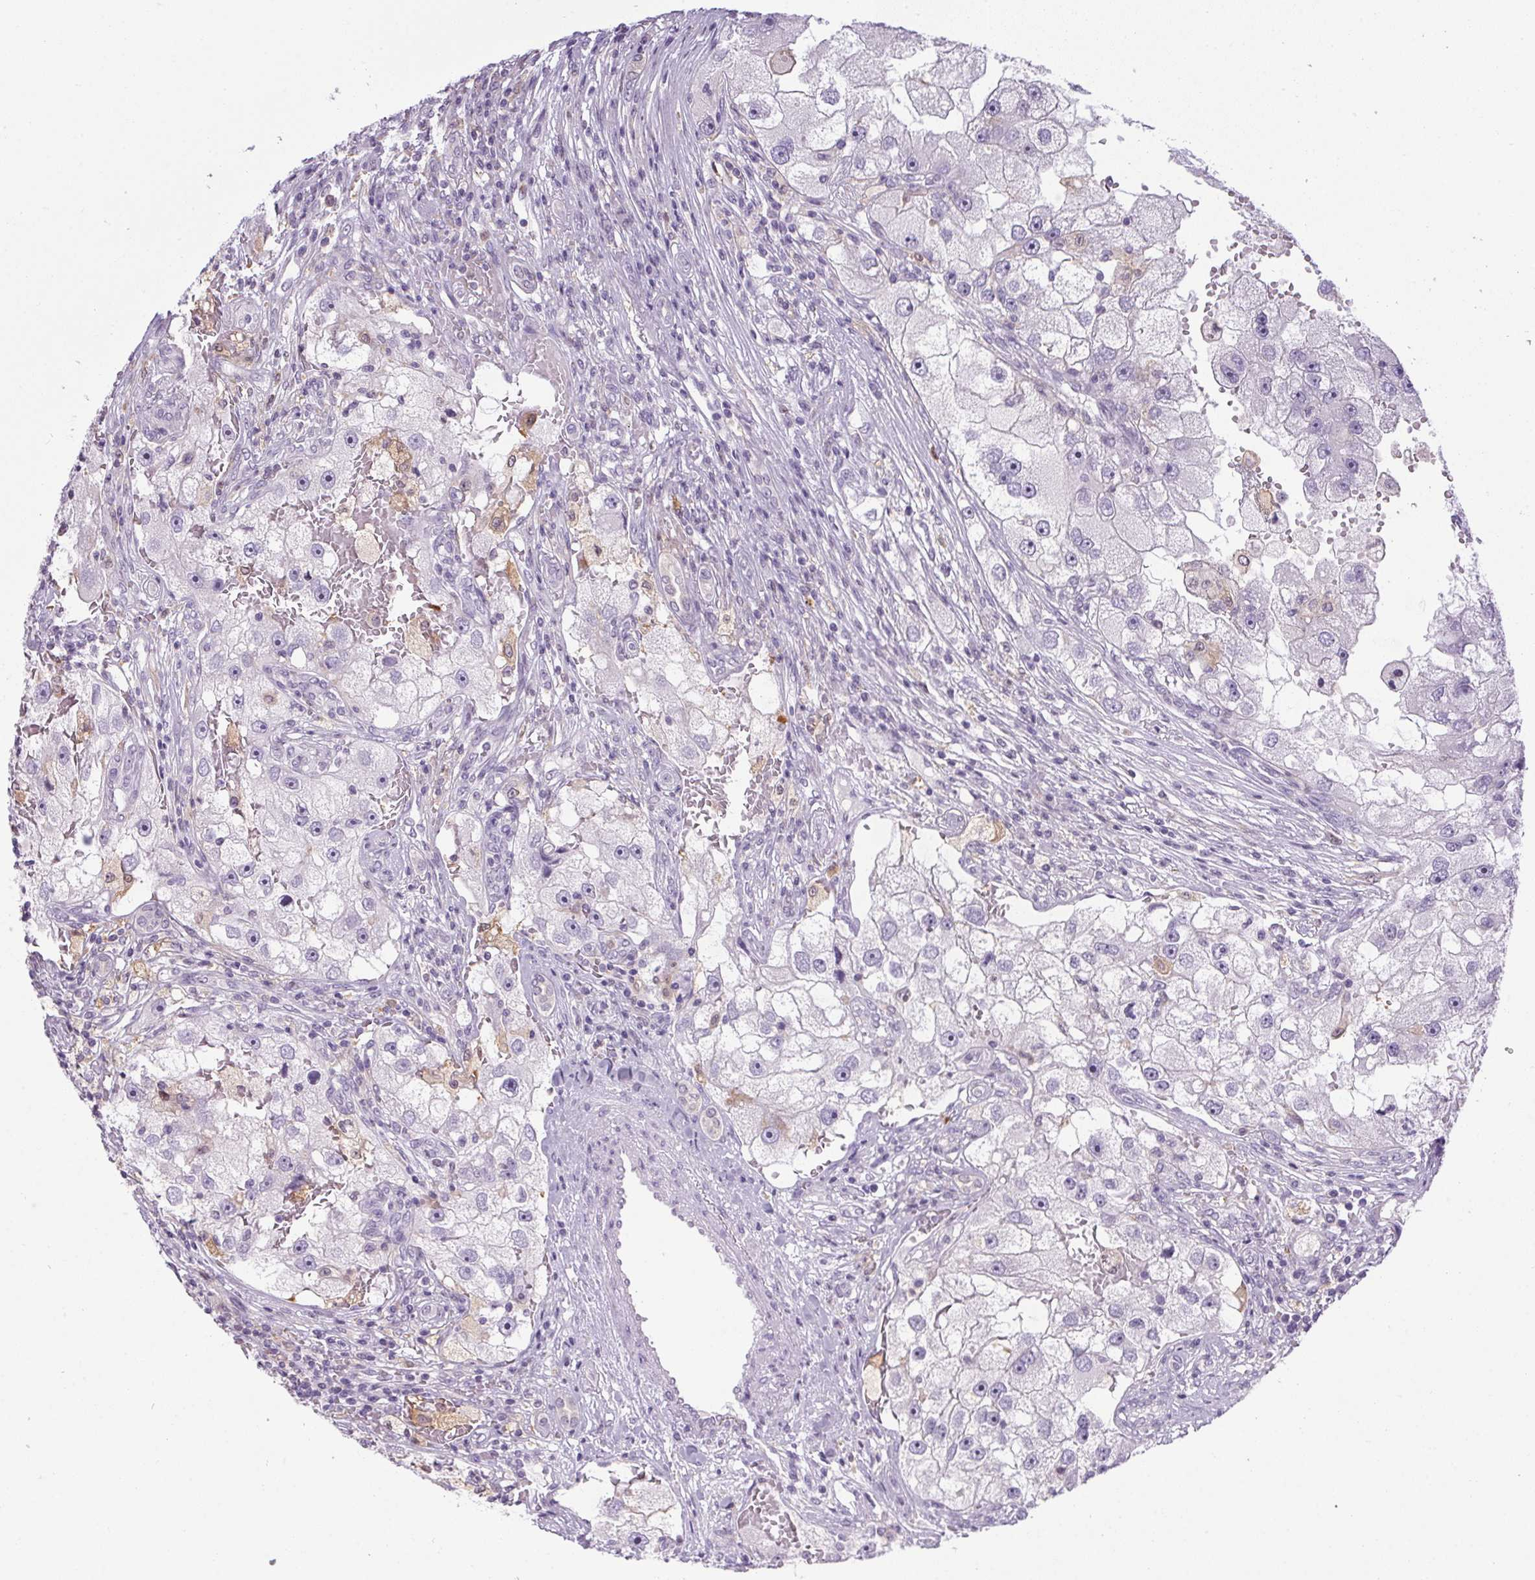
{"staining": {"intensity": "negative", "quantity": "none", "location": "none"}, "tissue": "renal cancer", "cell_type": "Tumor cells", "image_type": "cancer", "snomed": [{"axis": "morphology", "description": "Adenocarcinoma, NOS"}, {"axis": "topography", "description": "Kidney"}], "caption": "An immunohistochemistry micrograph of adenocarcinoma (renal) is shown. There is no staining in tumor cells of adenocarcinoma (renal). (DAB immunohistochemistry (IHC) with hematoxylin counter stain).", "gene": "DNAJC5G", "patient": {"sex": "male", "age": 63}}